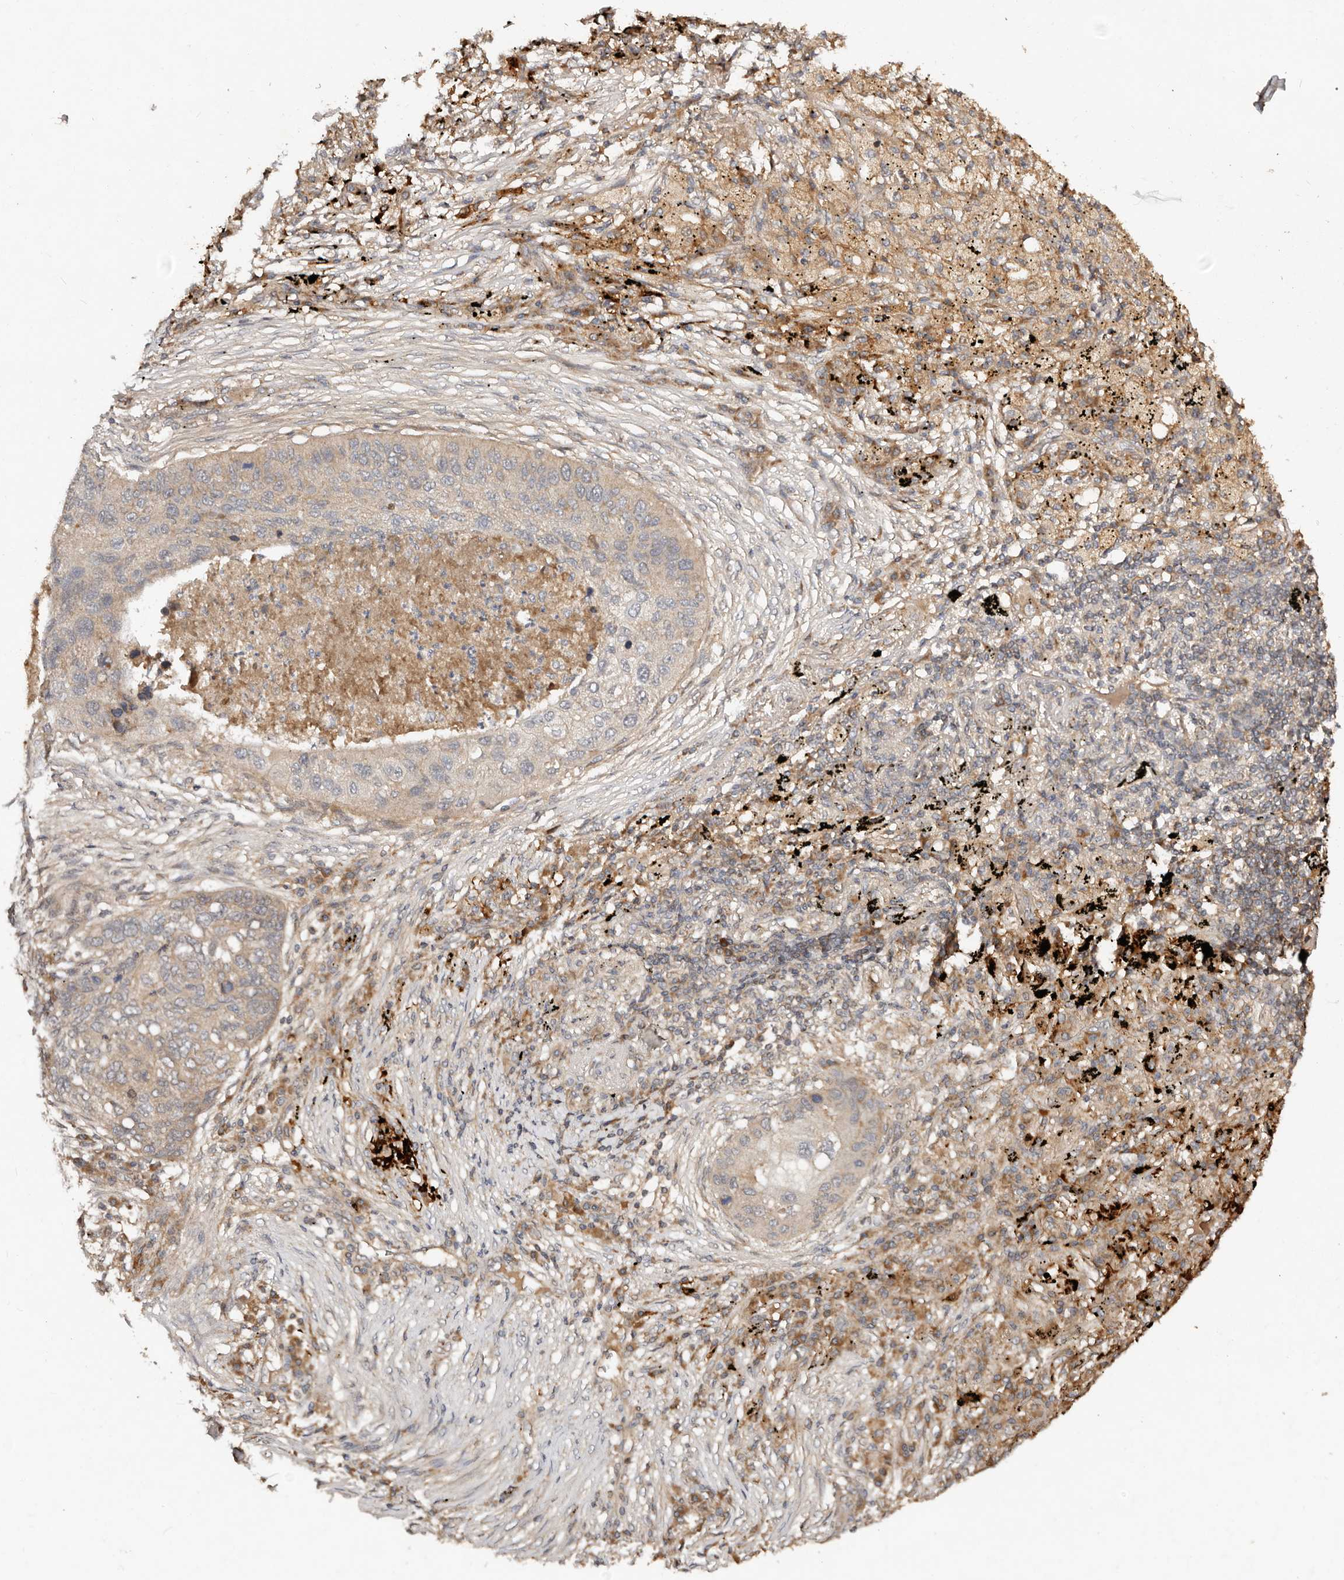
{"staining": {"intensity": "moderate", "quantity": "25%-75%", "location": "cytoplasmic/membranous"}, "tissue": "lung cancer", "cell_type": "Tumor cells", "image_type": "cancer", "snomed": [{"axis": "morphology", "description": "Squamous cell carcinoma, NOS"}, {"axis": "topography", "description": "Lung"}], "caption": "About 25%-75% of tumor cells in lung squamous cell carcinoma reveal moderate cytoplasmic/membranous protein staining as visualized by brown immunohistochemical staining.", "gene": "DENND11", "patient": {"sex": "female", "age": 63}}